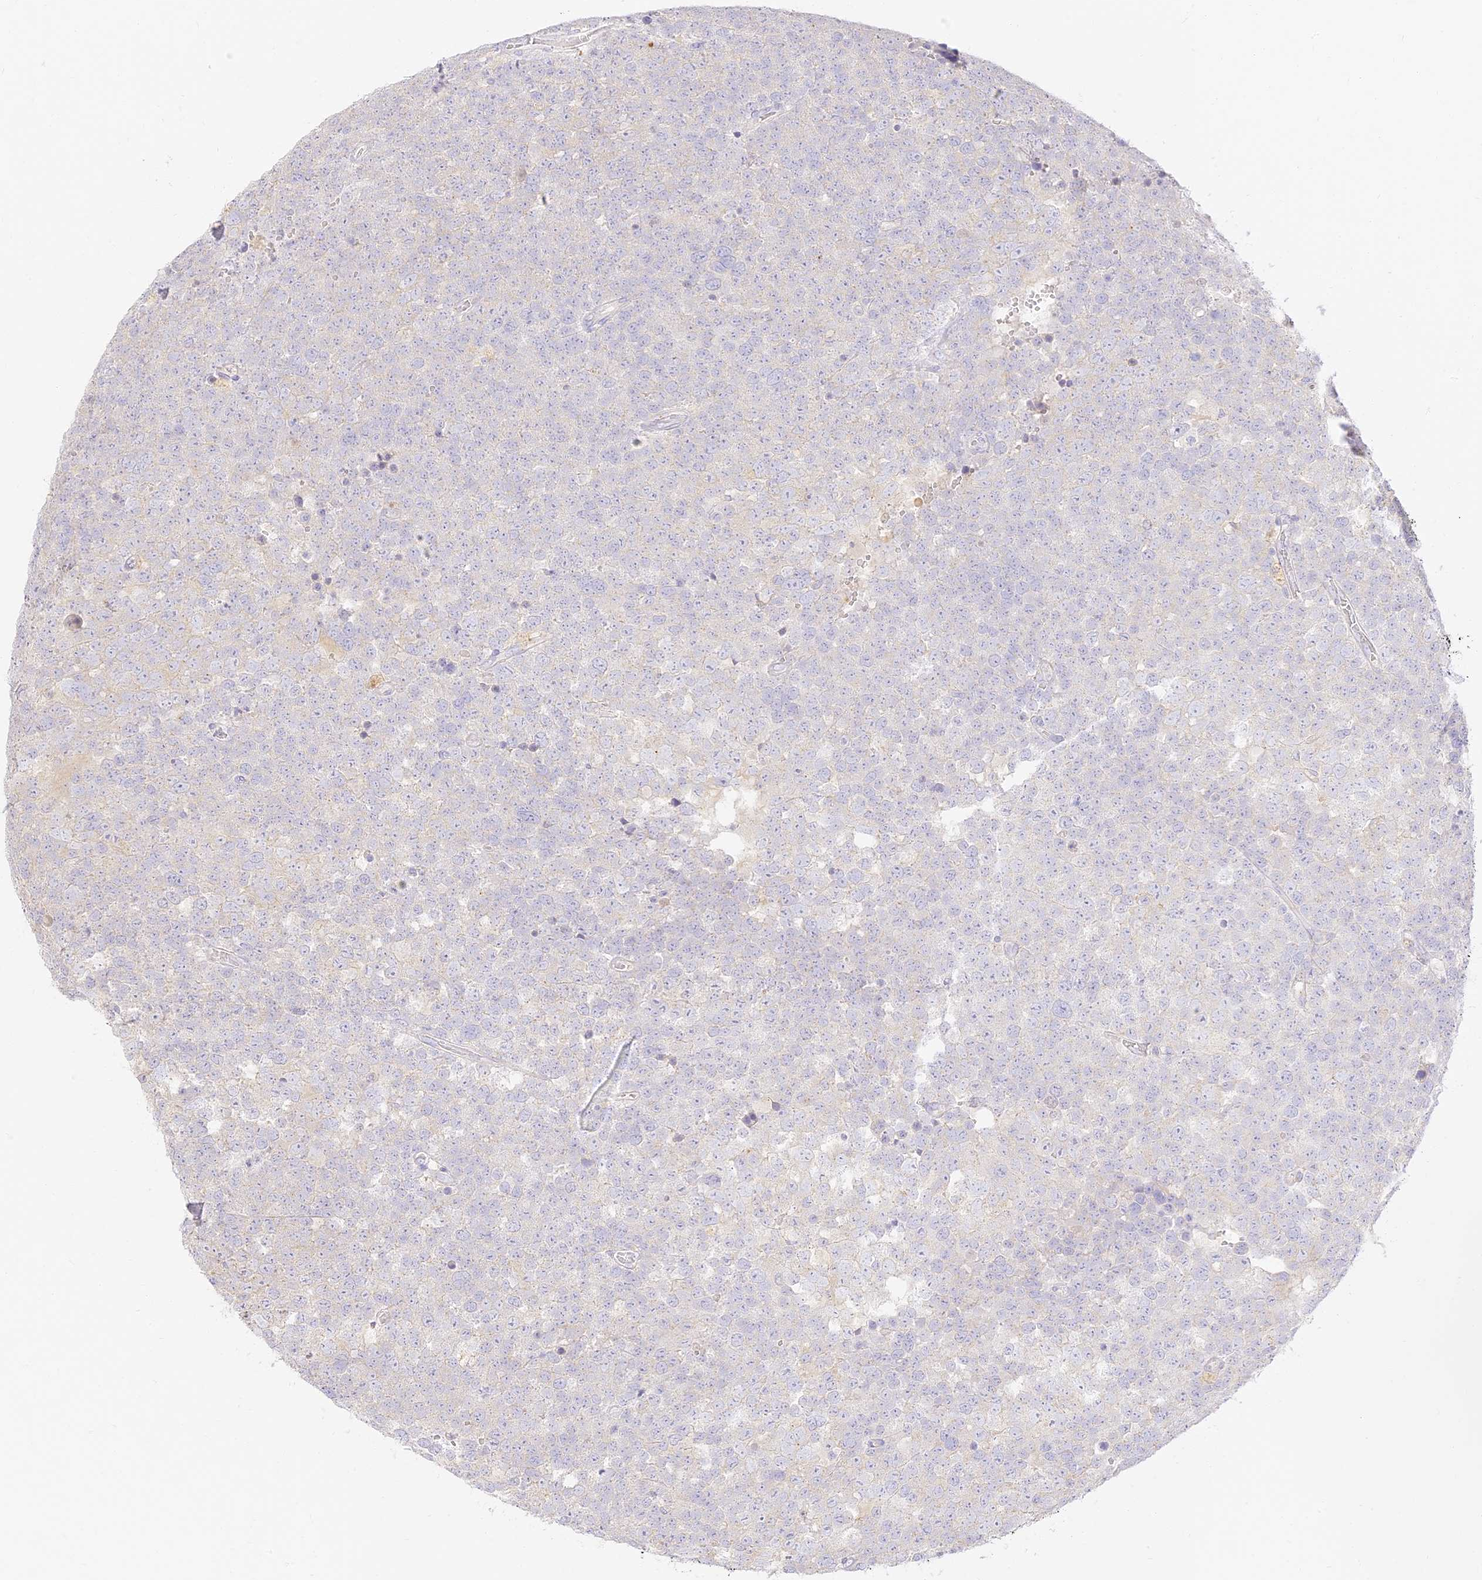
{"staining": {"intensity": "negative", "quantity": "none", "location": "none"}, "tissue": "testis cancer", "cell_type": "Tumor cells", "image_type": "cancer", "snomed": [{"axis": "morphology", "description": "Seminoma, NOS"}, {"axis": "topography", "description": "Testis"}], "caption": "This is an immunohistochemistry (IHC) photomicrograph of human seminoma (testis). There is no positivity in tumor cells.", "gene": "SEC13", "patient": {"sex": "male", "age": 71}}